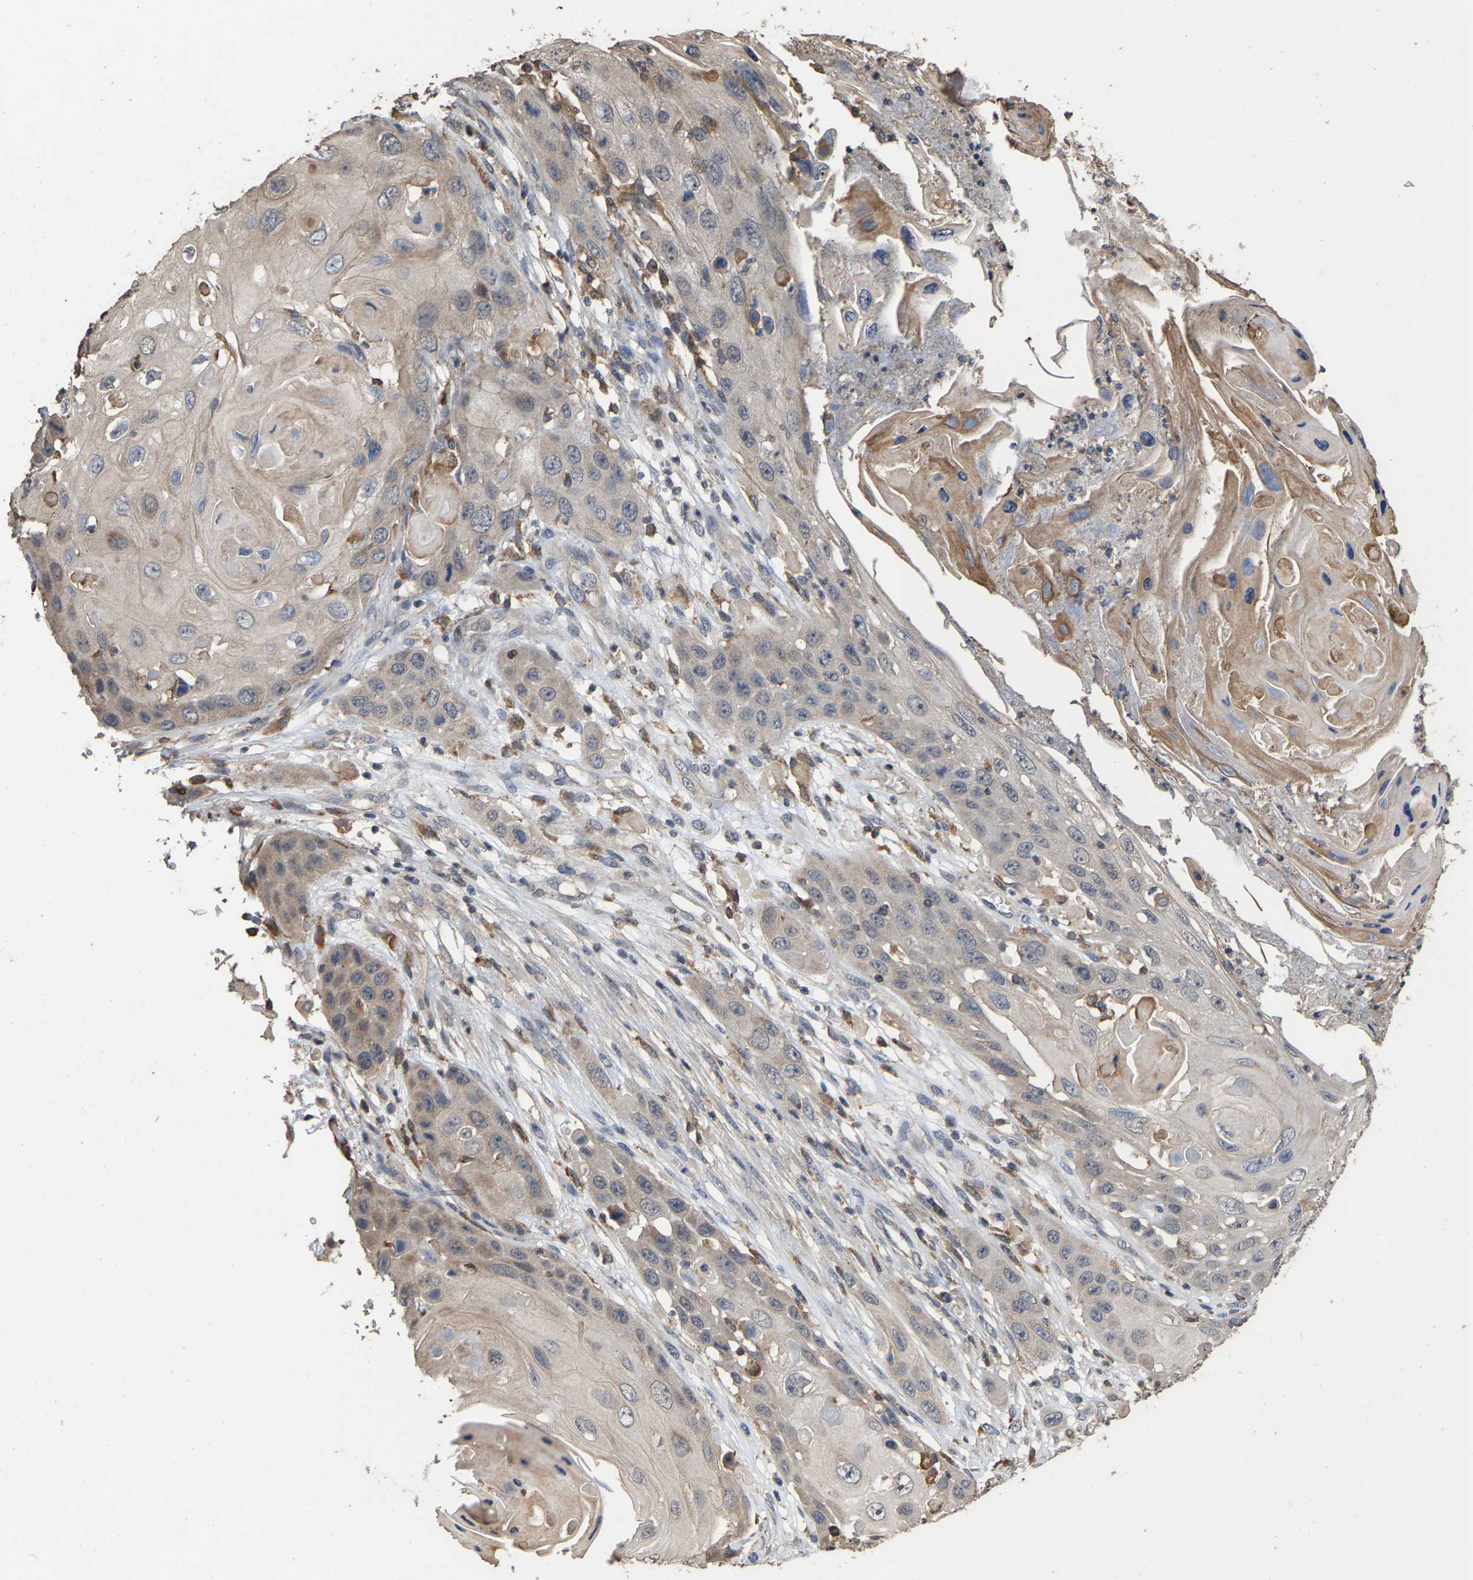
{"staining": {"intensity": "weak", "quantity": "<25%", "location": "cytoplasmic/membranous"}, "tissue": "skin cancer", "cell_type": "Tumor cells", "image_type": "cancer", "snomed": [{"axis": "morphology", "description": "Squamous cell carcinoma, NOS"}, {"axis": "topography", "description": "Skin"}], "caption": "Tumor cells are negative for protein expression in human skin squamous cell carcinoma.", "gene": "TDRKH", "patient": {"sex": "male", "age": 55}}